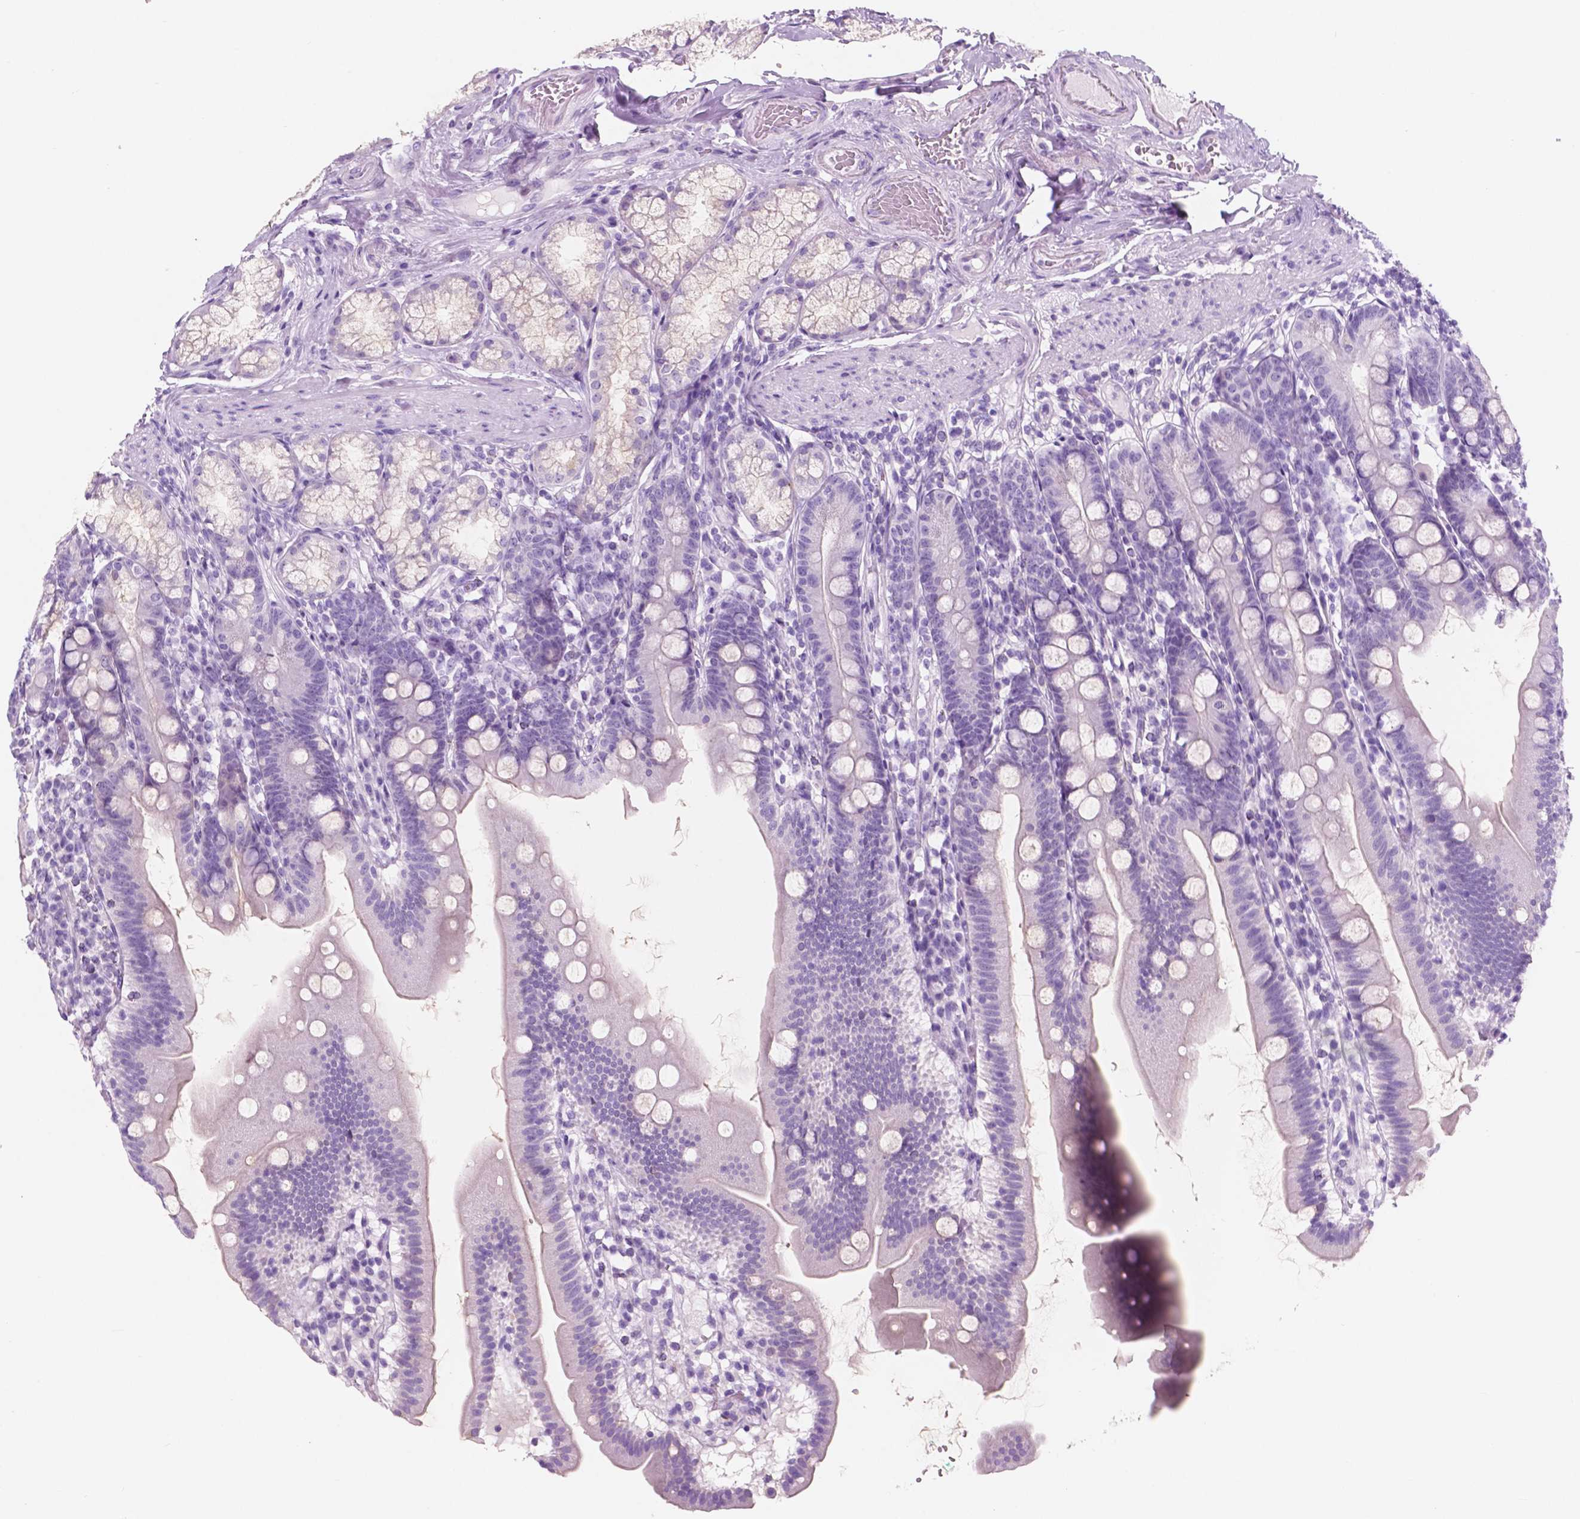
{"staining": {"intensity": "negative", "quantity": "none", "location": "none"}, "tissue": "duodenum", "cell_type": "Glandular cells", "image_type": "normal", "snomed": [{"axis": "morphology", "description": "Normal tissue, NOS"}, {"axis": "topography", "description": "Duodenum"}], "caption": "A high-resolution image shows IHC staining of unremarkable duodenum, which demonstrates no significant expression in glandular cells. (DAB (3,3'-diaminobenzidine) immunohistochemistry (IHC) with hematoxylin counter stain).", "gene": "CUZD1", "patient": {"sex": "female", "age": 67}}